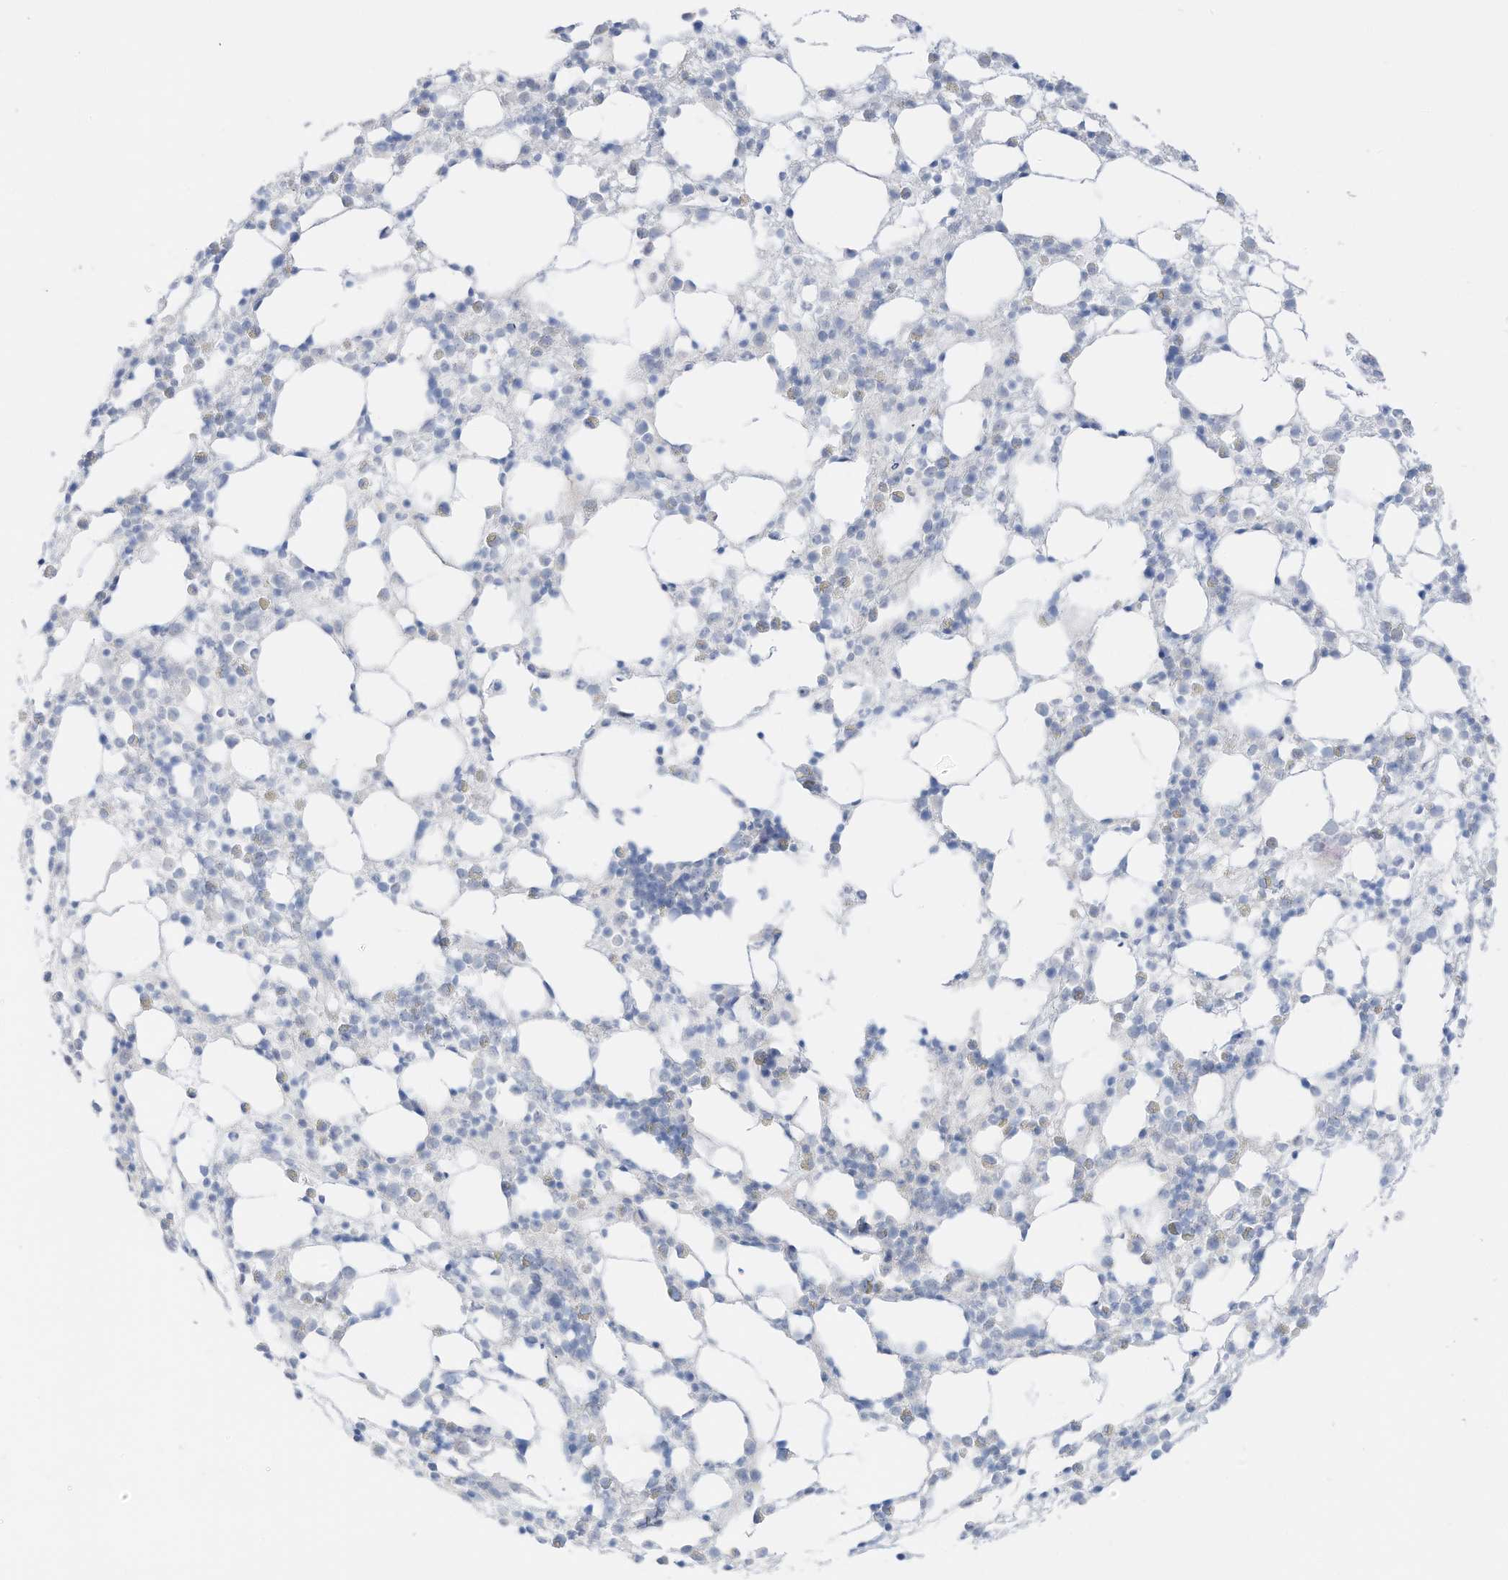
{"staining": {"intensity": "negative", "quantity": "none", "location": "none"}, "tissue": "bone marrow", "cell_type": "Hematopoietic cells", "image_type": "normal", "snomed": [{"axis": "morphology", "description": "Normal tissue, NOS"}, {"axis": "topography", "description": "Bone marrow"}], "caption": "Immunohistochemistry (IHC) image of benign bone marrow: bone marrow stained with DAB (3,3'-diaminobenzidine) demonstrates no significant protein expression in hematopoietic cells.", "gene": "C11orf87", "patient": {"sex": "female", "age": 57}}